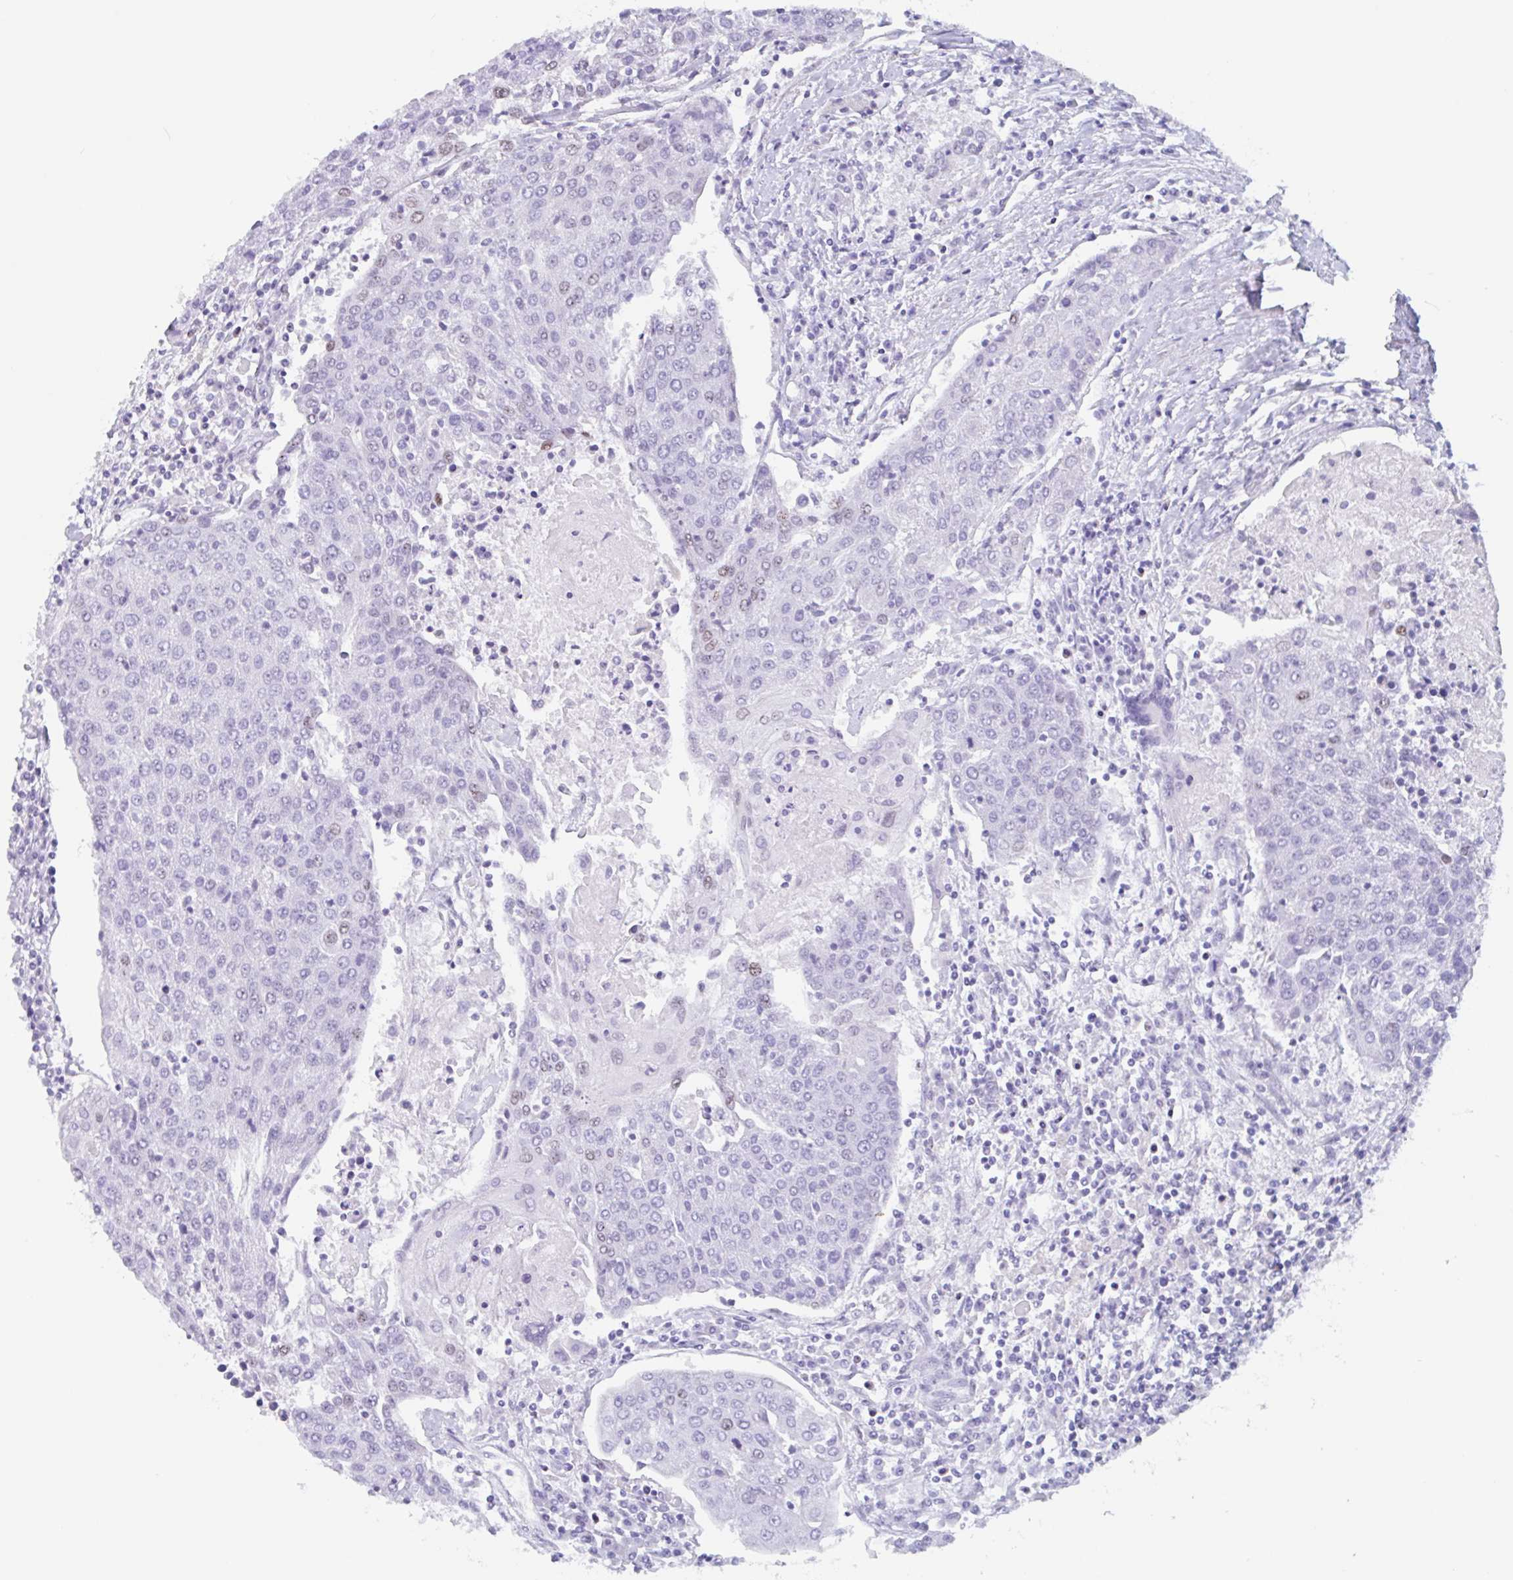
{"staining": {"intensity": "moderate", "quantity": "<25%", "location": "nuclear"}, "tissue": "urothelial cancer", "cell_type": "Tumor cells", "image_type": "cancer", "snomed": [{"axis": "morphology", "description": "Urothelial carcinoma, High grade"}, {"axis": "topography", "description": "Urinary bladder"}], "caption": "Urothelial cancer stained with a brown dye reveals moderate nuclear positive positivity in about <25% of tumor cells.", "gene": "LENG9", "patient": {"sex": "female", "age": 85}}